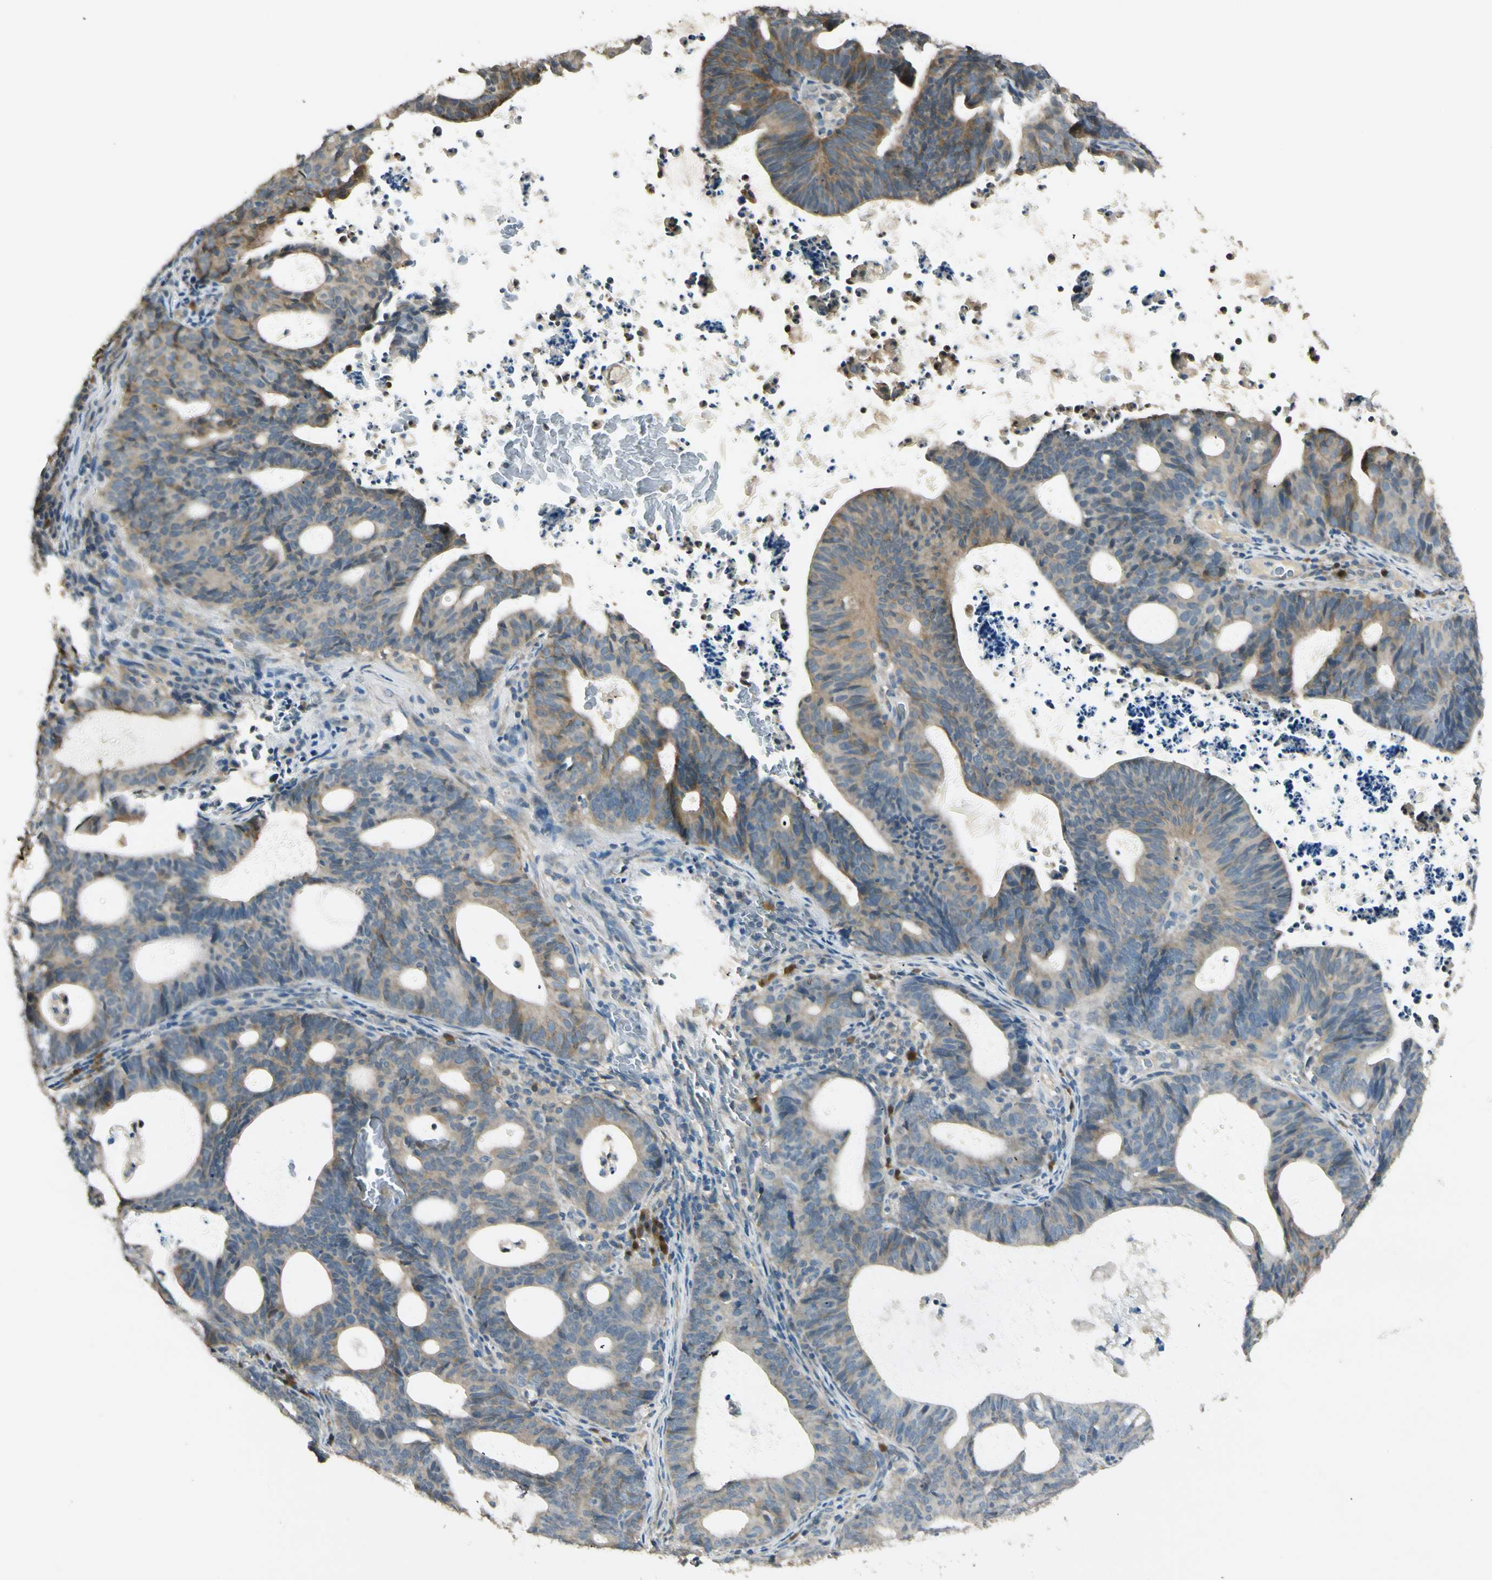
{"staining": {"intensity": "weak", "quantity": ">75%", "location": "cytoplasmic/membranous"}, "tissue": "endometrial cancer", "cell_type": "Tumor cells", "image_type": "cancer", "snomed": [{"axis": "morphology", "description": "Adenocarcinoma, NOS"}, {"axis": "topography", "description": "Uterus"}], "caption": "The immunohistochemical stain shows weak cytoplasmic/membranous expression in tumor cells of endometrial adenocarcinoma tissue.", "gene": "PLXNA1", "patient": {"sex": "female", "age": 83}}